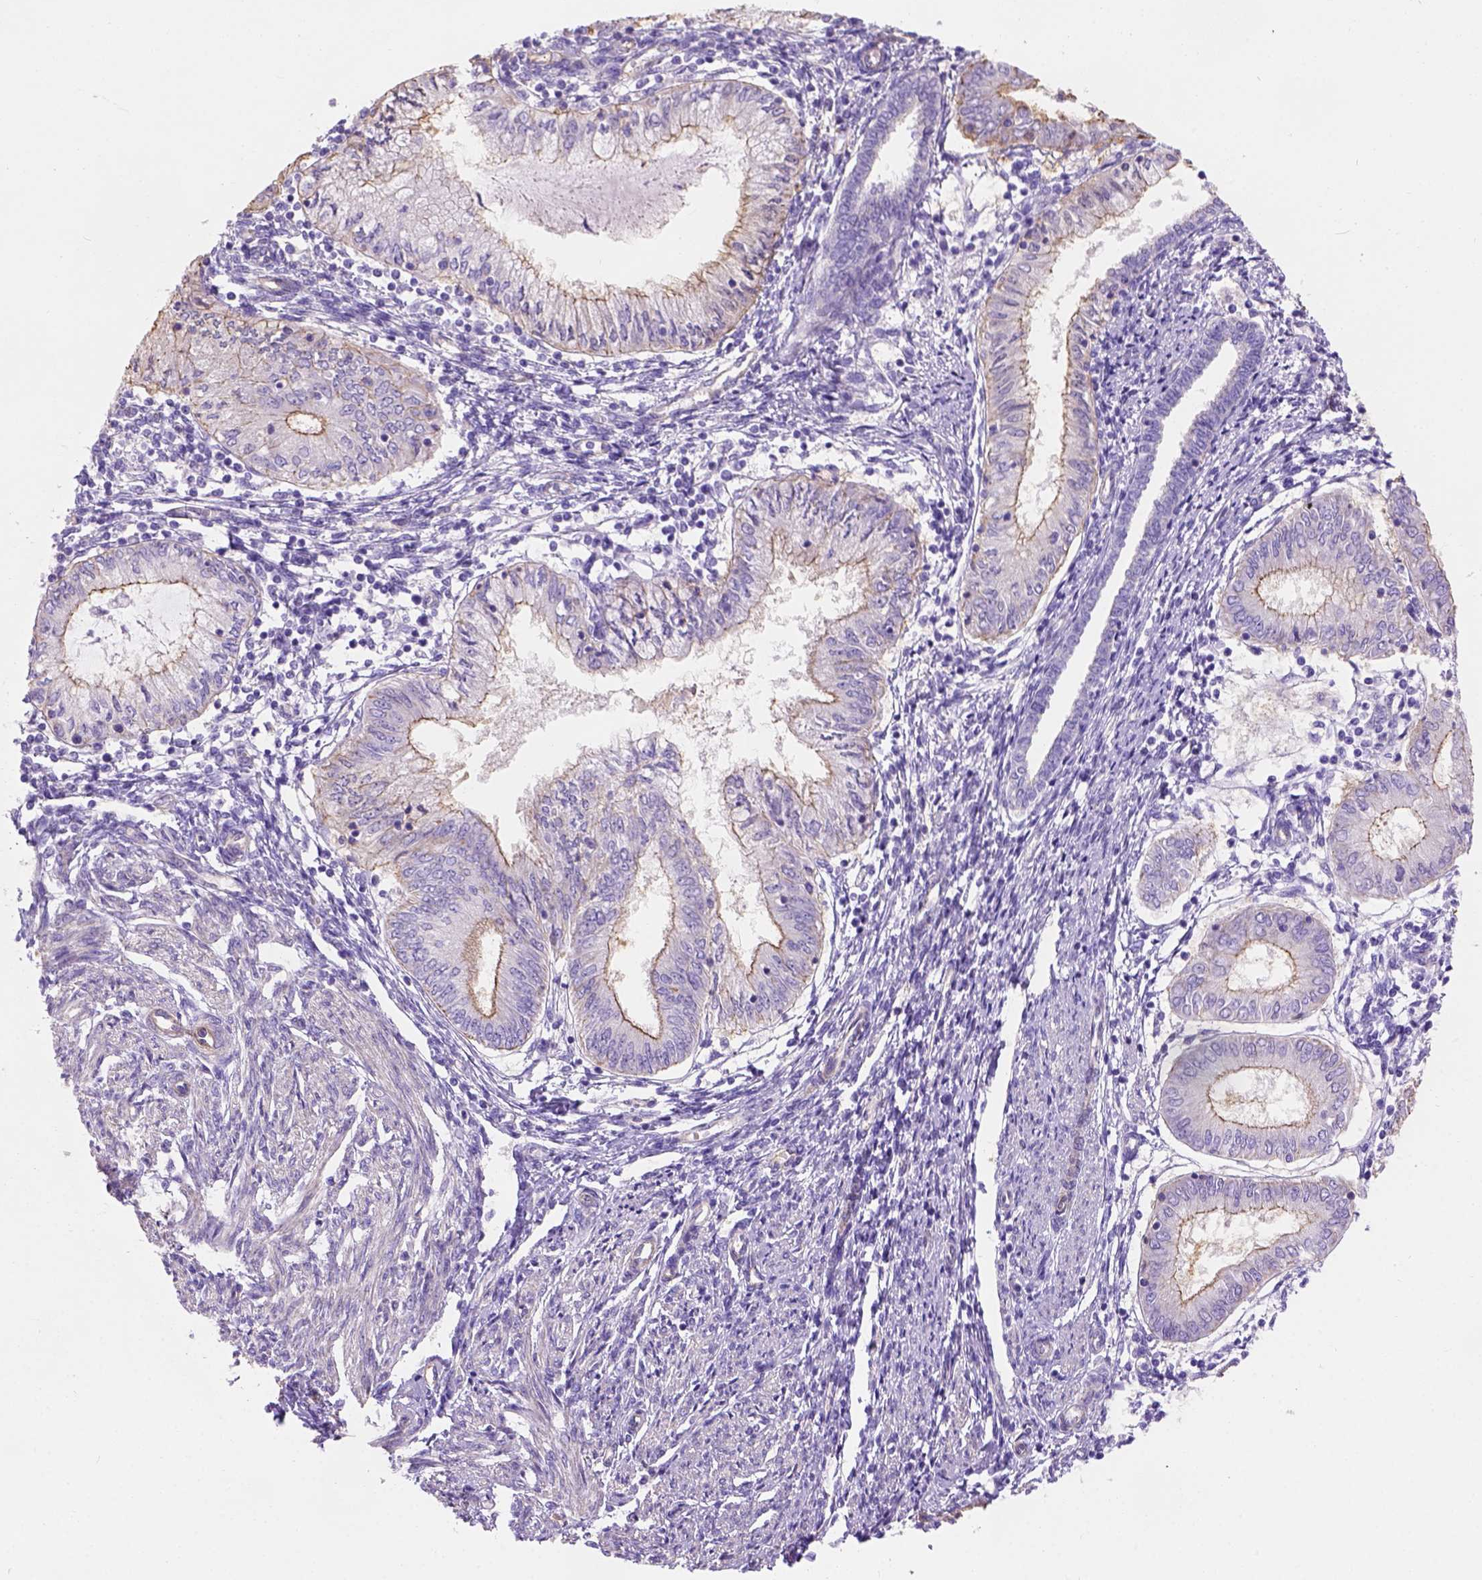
{"staining": {"intensity": "moderate", "quantity": "25%-75%", "location": "cytoplasmic/membranous"}, "tissue": "endometrial cancer", "cell_type": "Tumor cells", "image_type": "cancer", "snomed": [{"axis": "morphology", "description": "Adenocarcinoma, NOS"}, {"axis": "topography", "description": "Endometrium"}], "caption": "This image displays IHC staining of endometrial cancer, with medium moderate cytoplasmic/membranous expression in about 25%-75% of tumor cells.", "gene": "PHF7", "patient": {"sex": "female", "age": 68}}